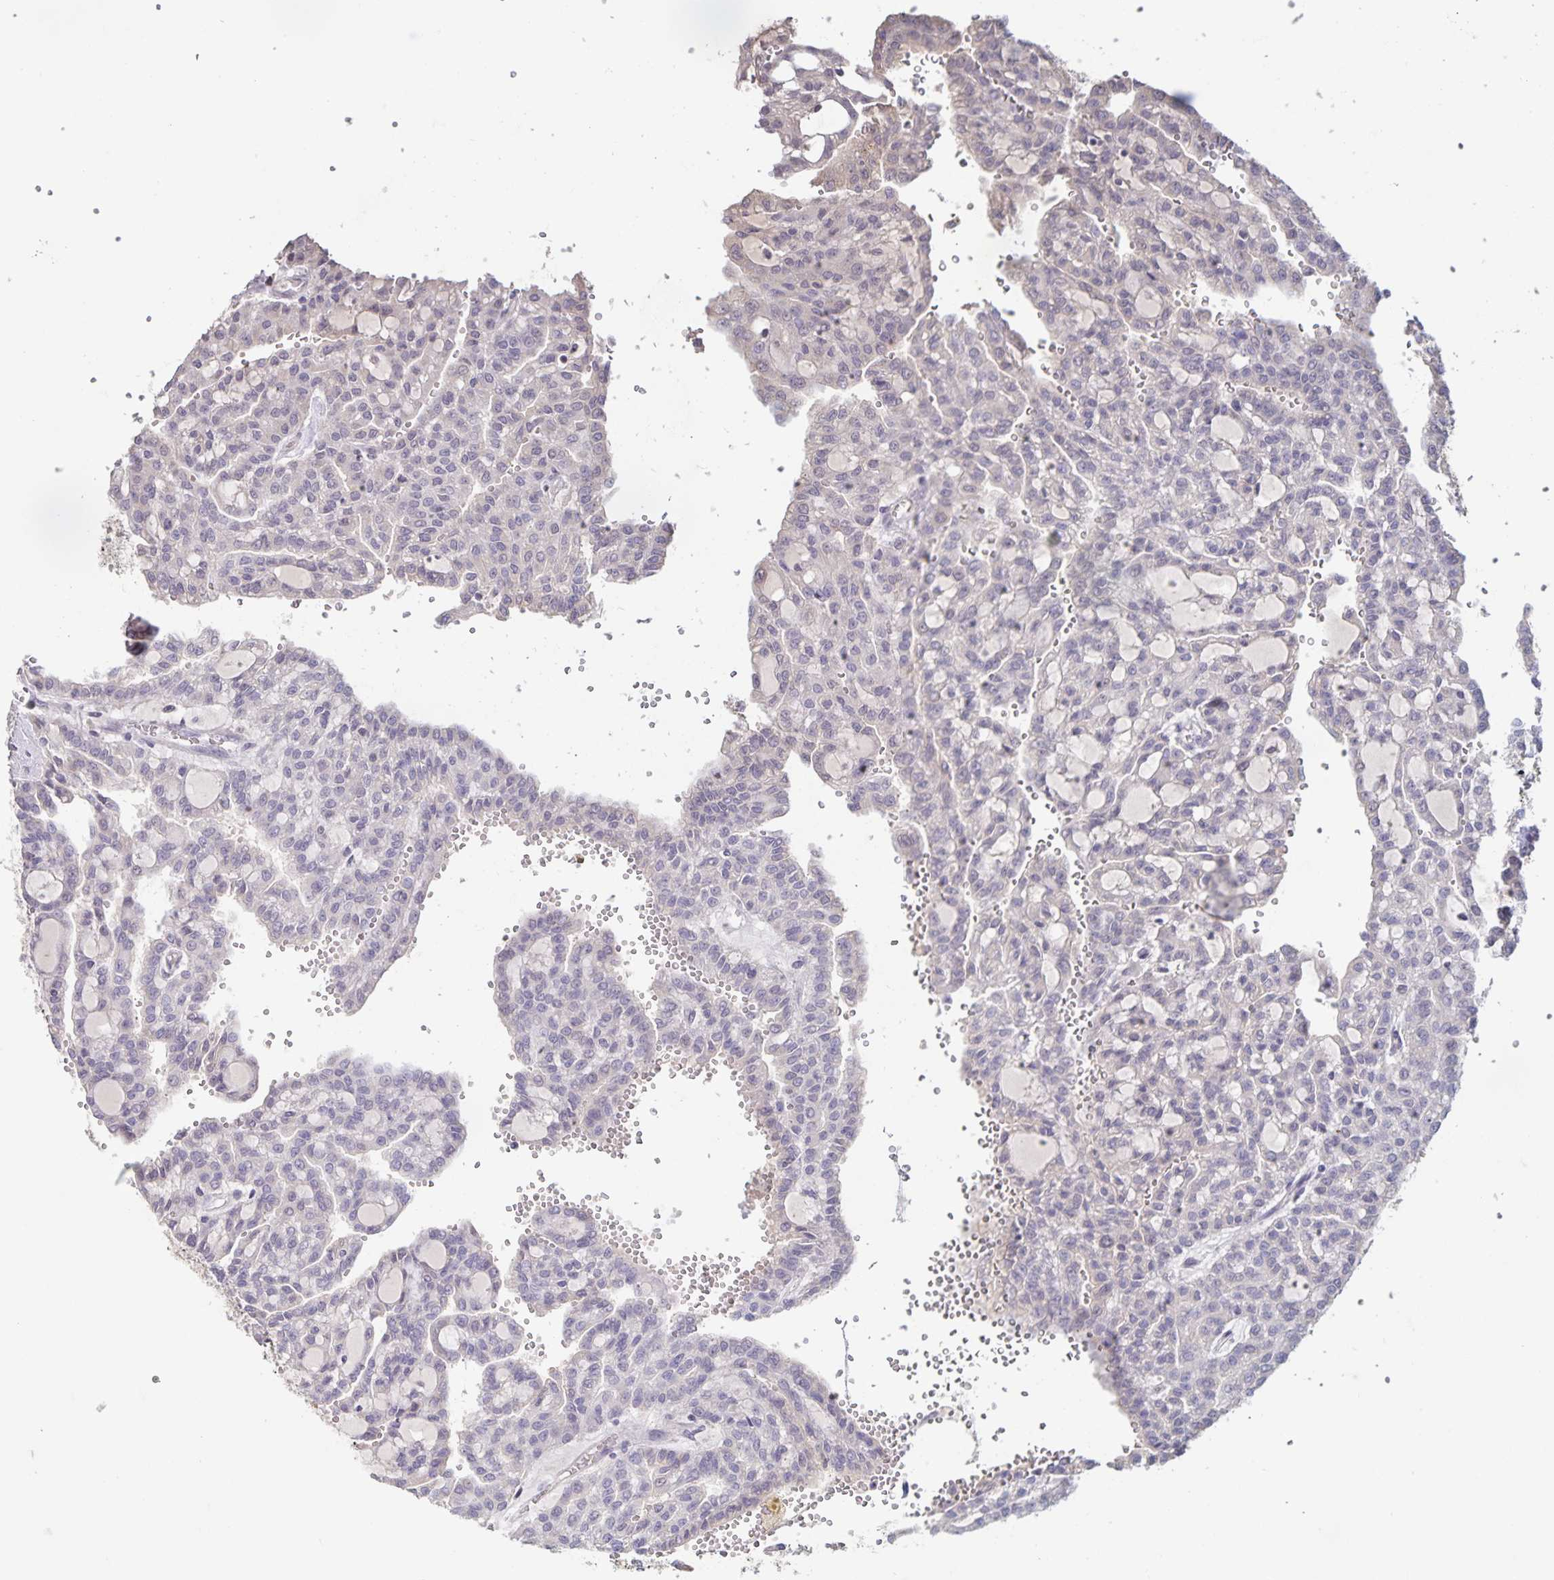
{"staining": {"intensity": "negative", "quantity": "none", "location": "none"}, "tissue": "renal cancer", "cell_type": "Tumor cells", "image_type": "cancer", "snomed": [{"axis": "morphology", "description": "Adenocarcinoma, NOS"}, {"axis": "topography", "description": "Kidney"}], "caption": "IHC image of neoplastic tissue: renal cancer stained with DAB (3,3'-diaminobenzidine) displays no significant protein positivity in tumor cells.", "gene": "INSL5", "patient": {"sex": "male", "age": 63}}